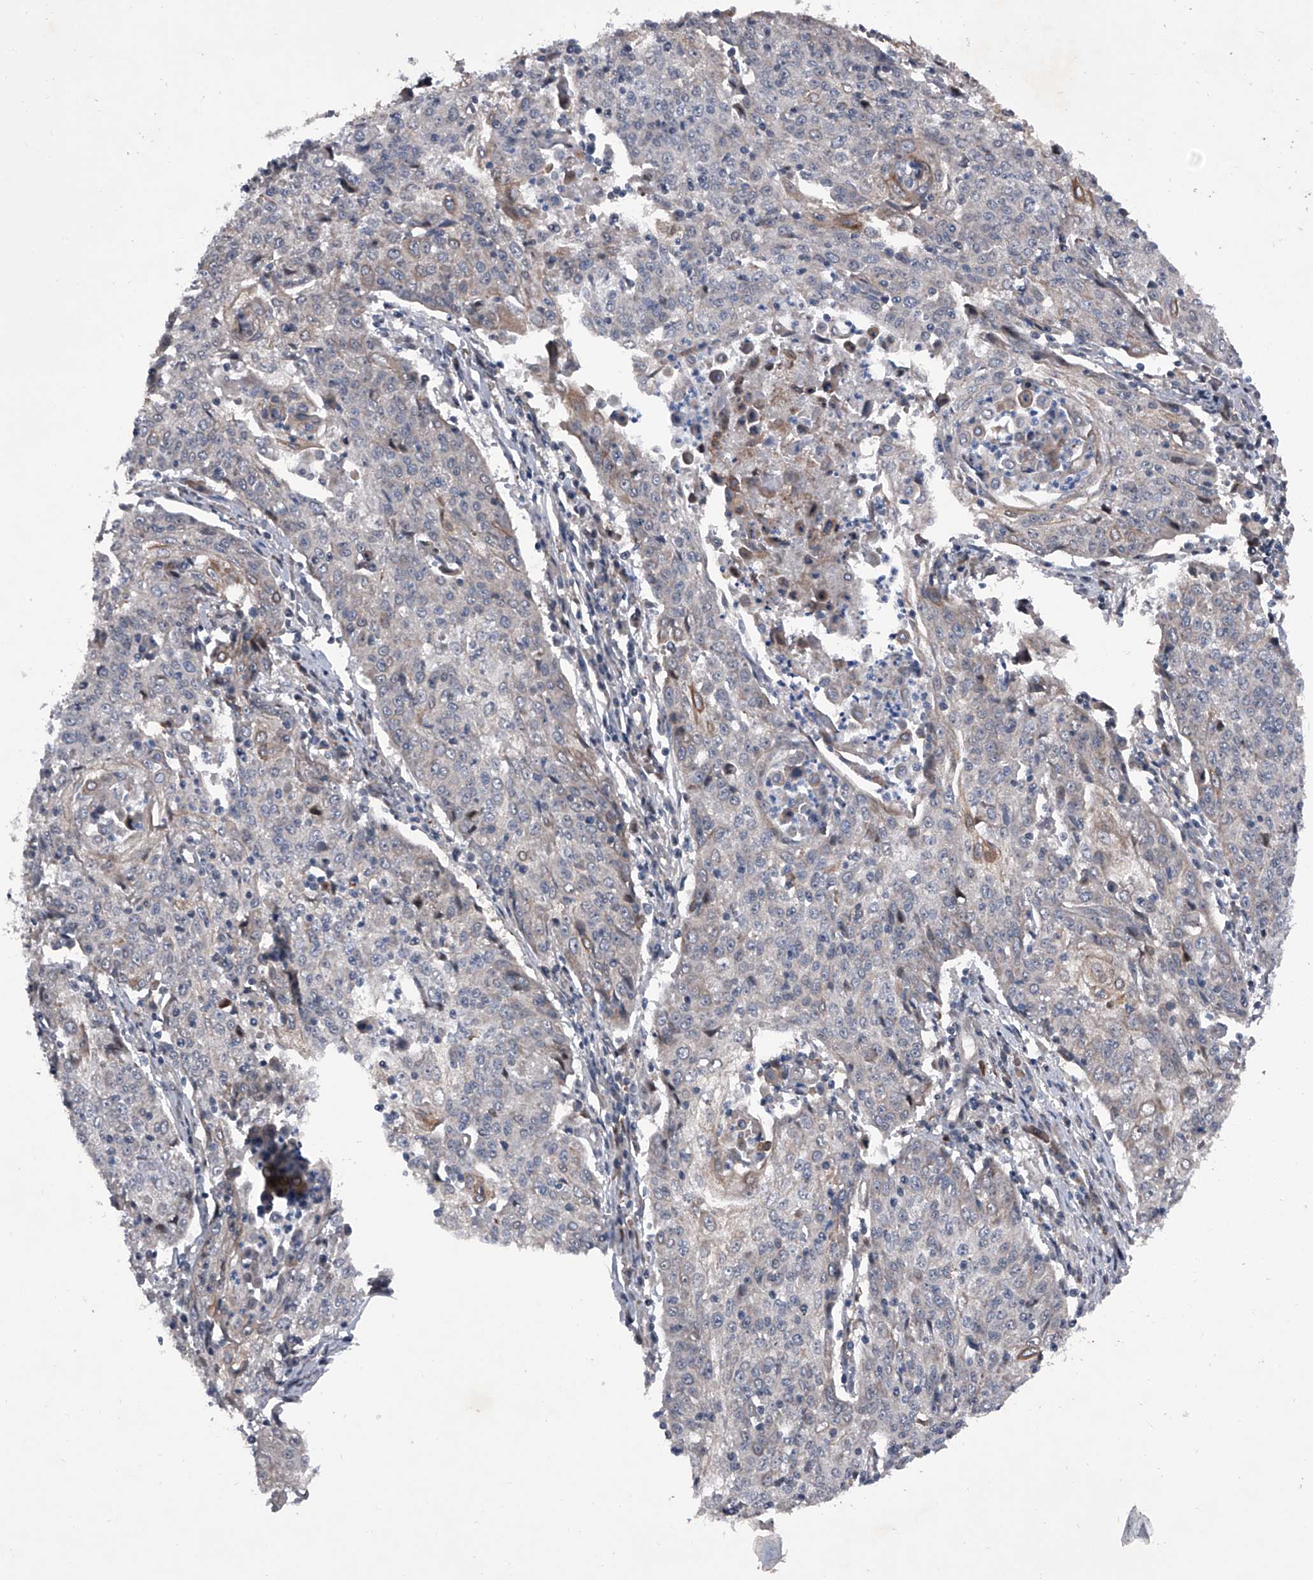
{"staining": {"intensity": "moderate", "quantity": "<25%", "location": "cytoplasmic/membranous"}, "tissue": "cervical cancer", "cell_type": "Tumor cells", "image_type": "cancer", "snomed": [{"axis": "morphology", "description": "Squamous cell carcinoma, NOS"}, {"axis": "topography", "description": "Cervix"}], "caption": "Squamous cell carcinoma (cervical) was stained to show a protein in brown. There is low levels of moderate cytoplasmic/membranous expression in approximately <25% of tumor cells. The staining was performed using DAB, with brown indicating positive protein expression. Nuclei are stained blue with hematoxylin.", "gene": "ELK4", "patient": {"sex": "female", "age": 48}}